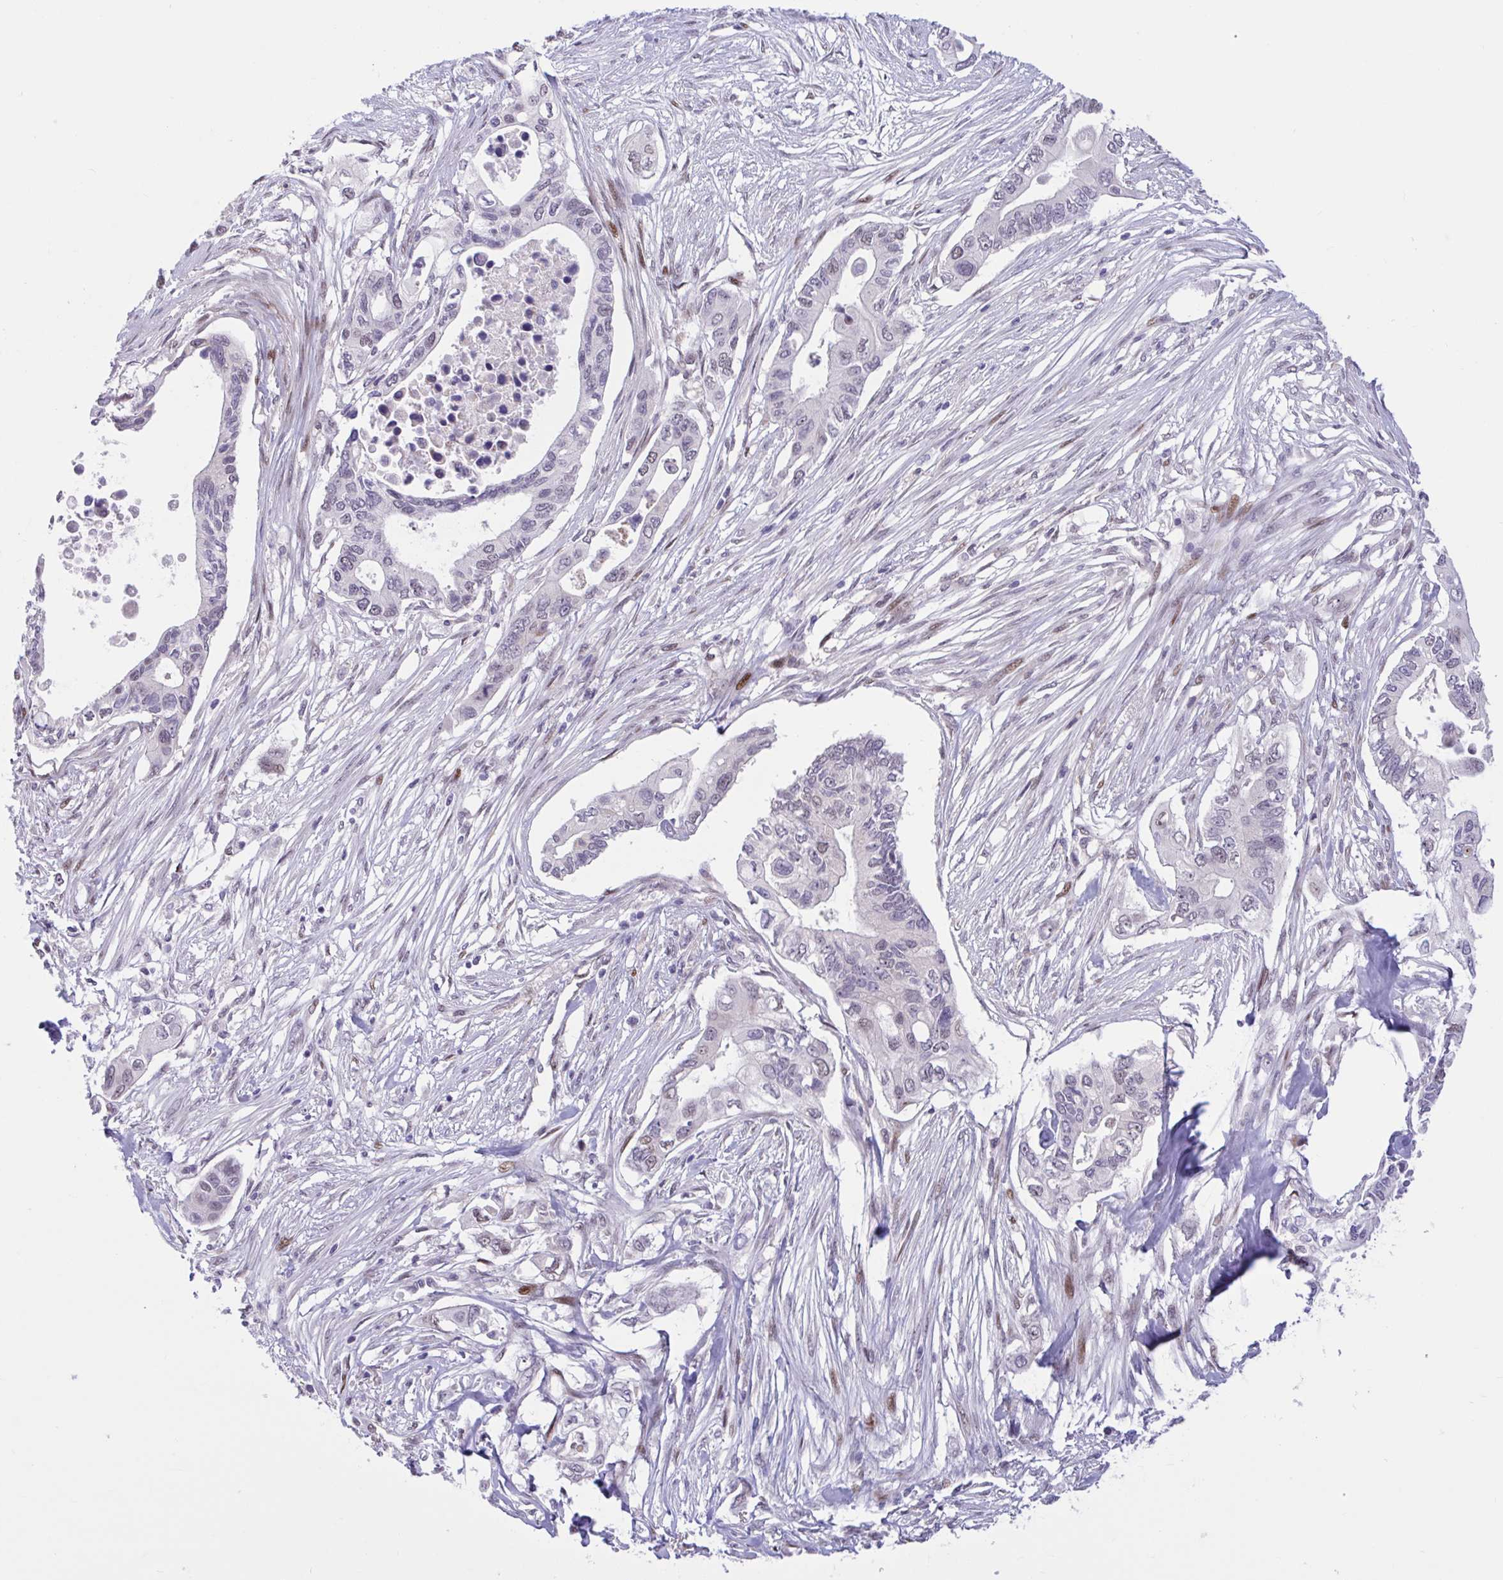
{"staining": {"intensity": "moderate", "quantity": "<25%", "location": "nuclear"}, "tissue": "pancreatic cancer", "cell_type": "Tumor cells", "image_type": "cancer", "snomed": [{"axis": "morphology", "description": "Adenocarcinoma, NOS"}, {"axis": "topography", "description": "Pancreas"}], "caption": "This micrograph reveals pancreatic cancer (adenocarcinoma) stained with immunohistochemistry to label a protein in brown. The nuclear of tumor cells show moderate positivity for the protein. Nuclei are counter-stained blue.", "gene": "RBL1", "patient": {"sex": "female", "age": 63}}